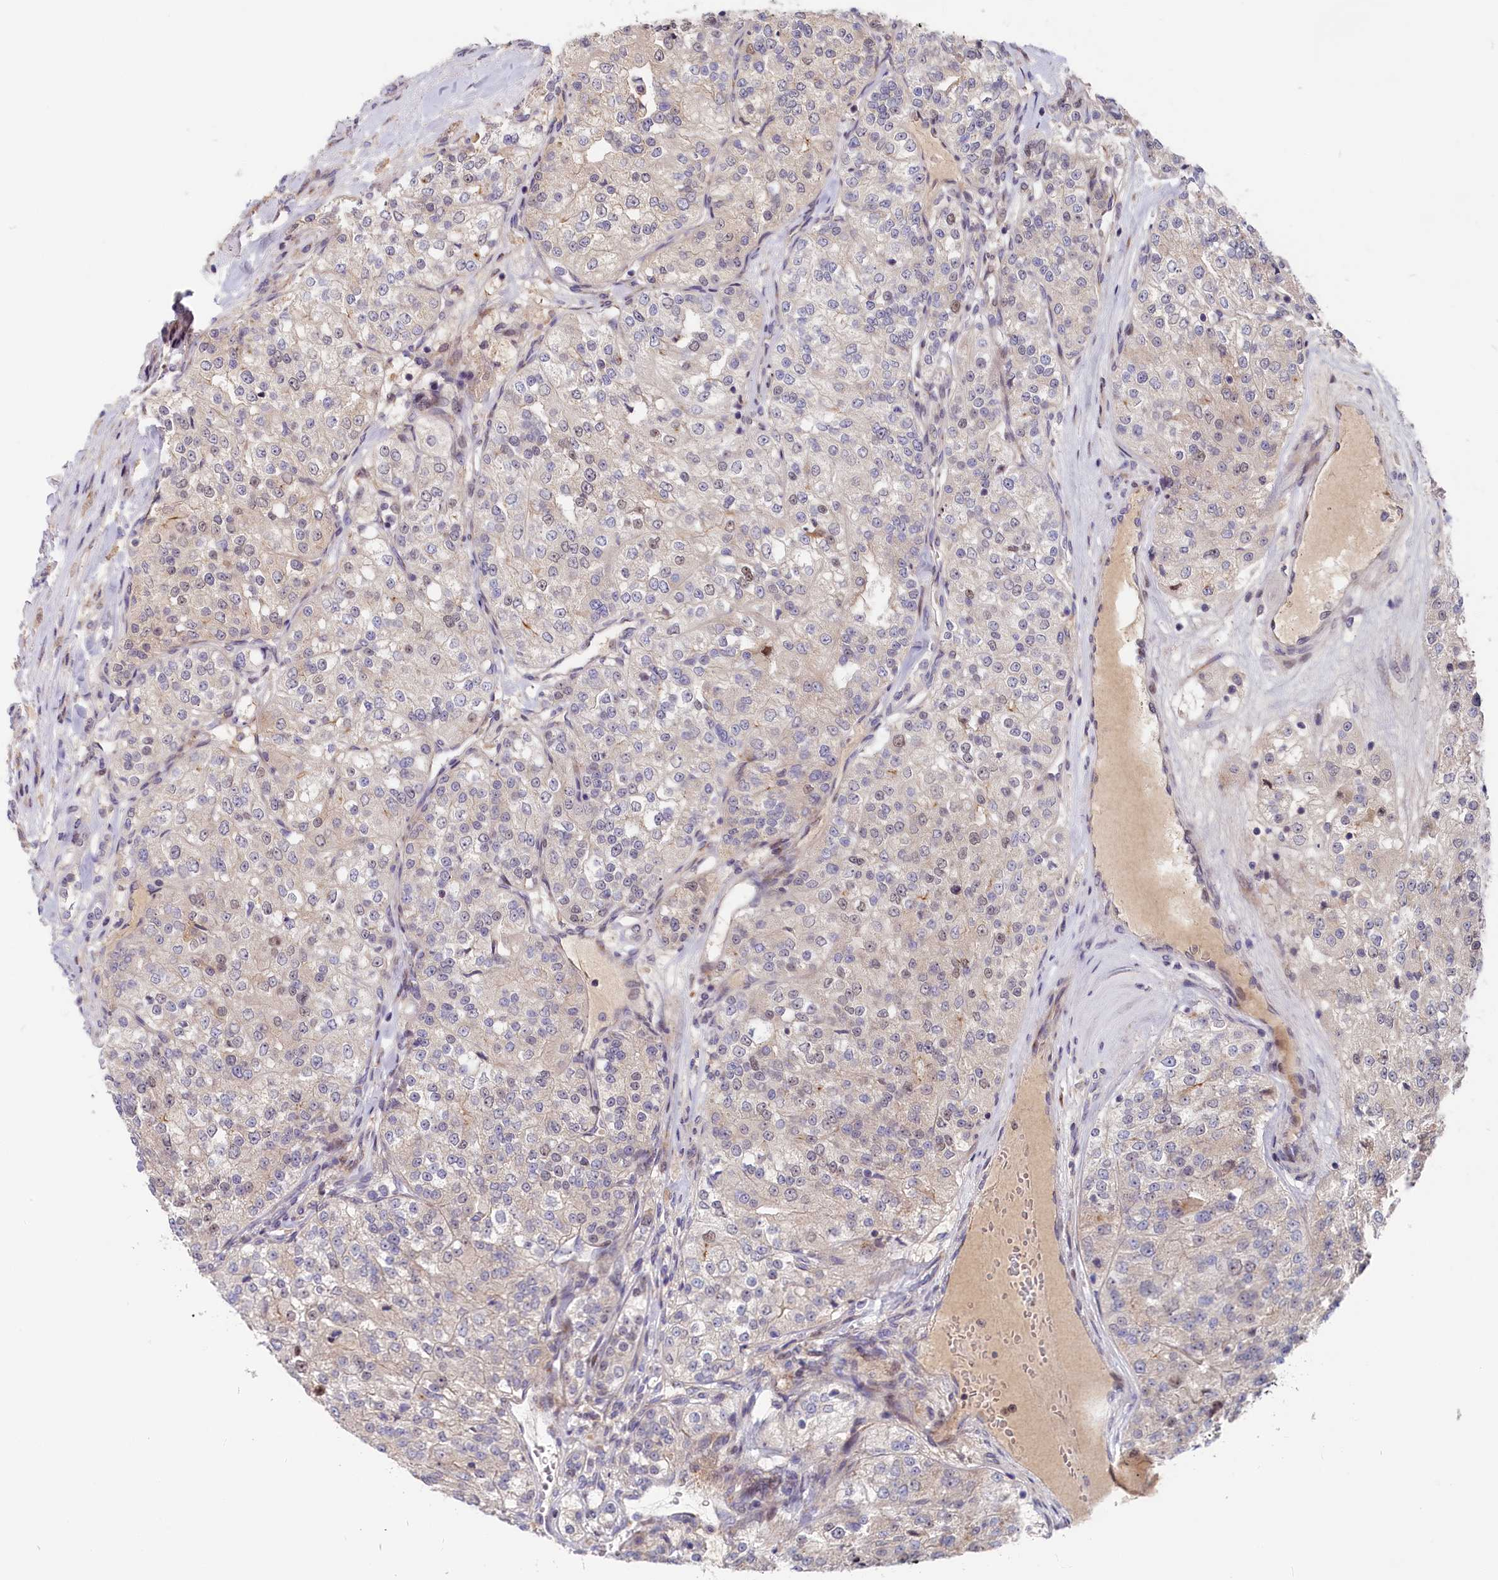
{"staining": {"intensity": "negative", "quantity": "none", "location": "none"}, "tissue": "renal cancer", "cell_type": "Tumor cells", "image_type": "cancer", "snomed": [{"axis": "morphology", "description": "Adenocarcinoma, NOS"}, {"axis": "topography", "description": "Kidney"}], "caption": "There is no significant positivity in tumor cells of renal cancer (adenocarcinoma).", "gene": "CHST12", "patient": {"sex": "female", "age": 63}}